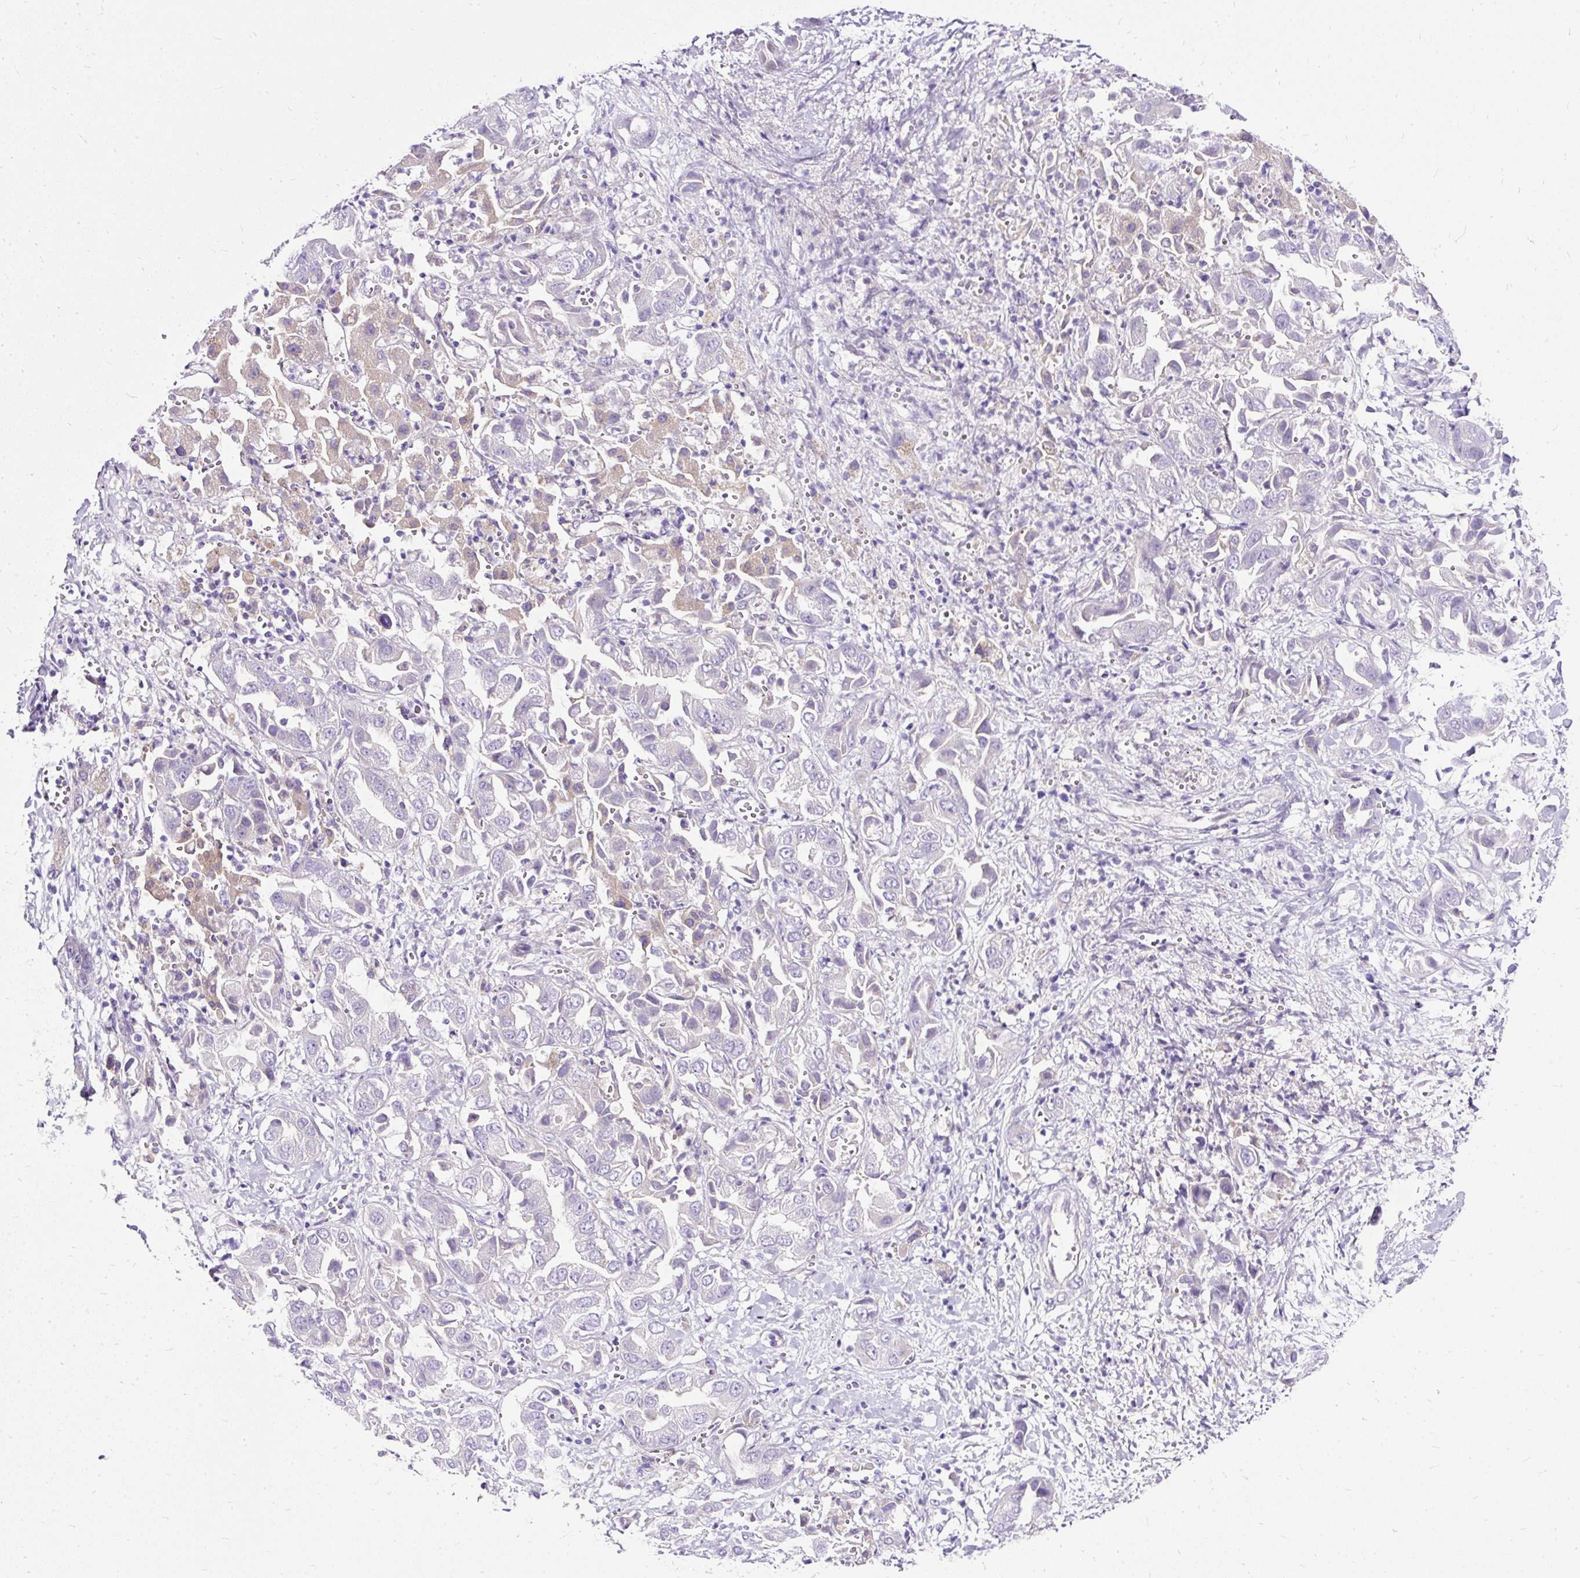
{"staining": {"intensity": "negative", "quantity": "none", "location": "none"}, "tissue": "liver cancer", "cell_type": "Tumor cells", "image_type": "cancer", "snomed": [{"axis": "morphology", "description": "Cholangiocarcinoma"}, {"axis": "topography", "description": "Liver"}], "caption": "Immunohistochemistry (IHC) photomicrograph of liver cancer (cholangiocarcinoma) stained for a protein (brown), which exhibits no expression in tumor cells.", "gene": "AMFR", "patient": {"sex": "female", "age": 52}}